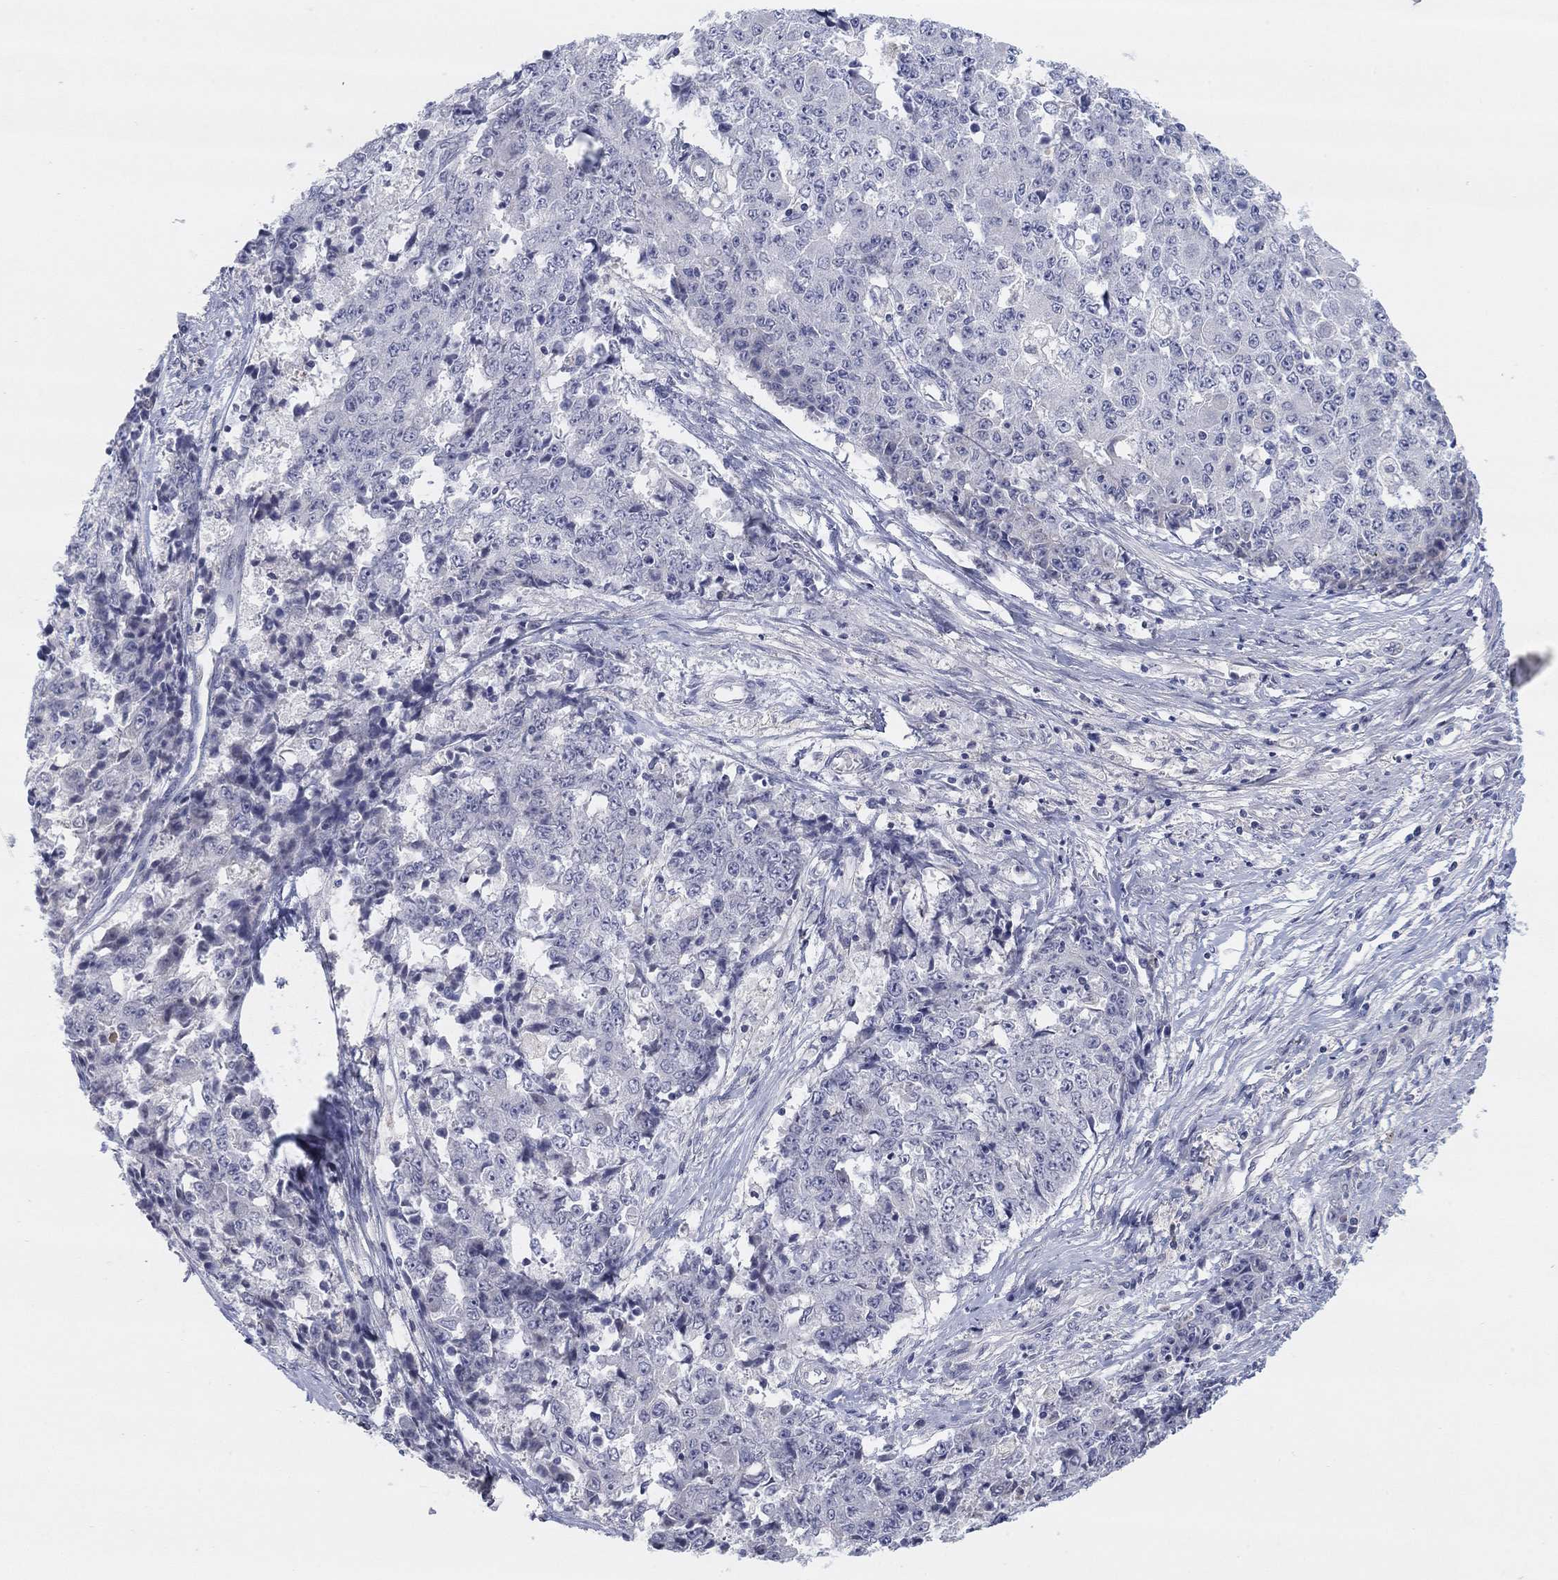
{"staining": {"intensity": "negative", "quantity": "none", "location": "none"}, "tissue": "ovarian cancer", "cell_type": "Tumor cells", "image_type": "cancer", "snomed": [{"axis": "morphology", "description": "Carcinoma, endometroid"}, {"axis": "topography", "description": "Ovary"}], "caption": "Ovarian endometroid carcinoma stained for a protein using IHC reveals no staining tumor cells.", "gene": "AMN1", "patient": {"sex": "female", "age": 42}}